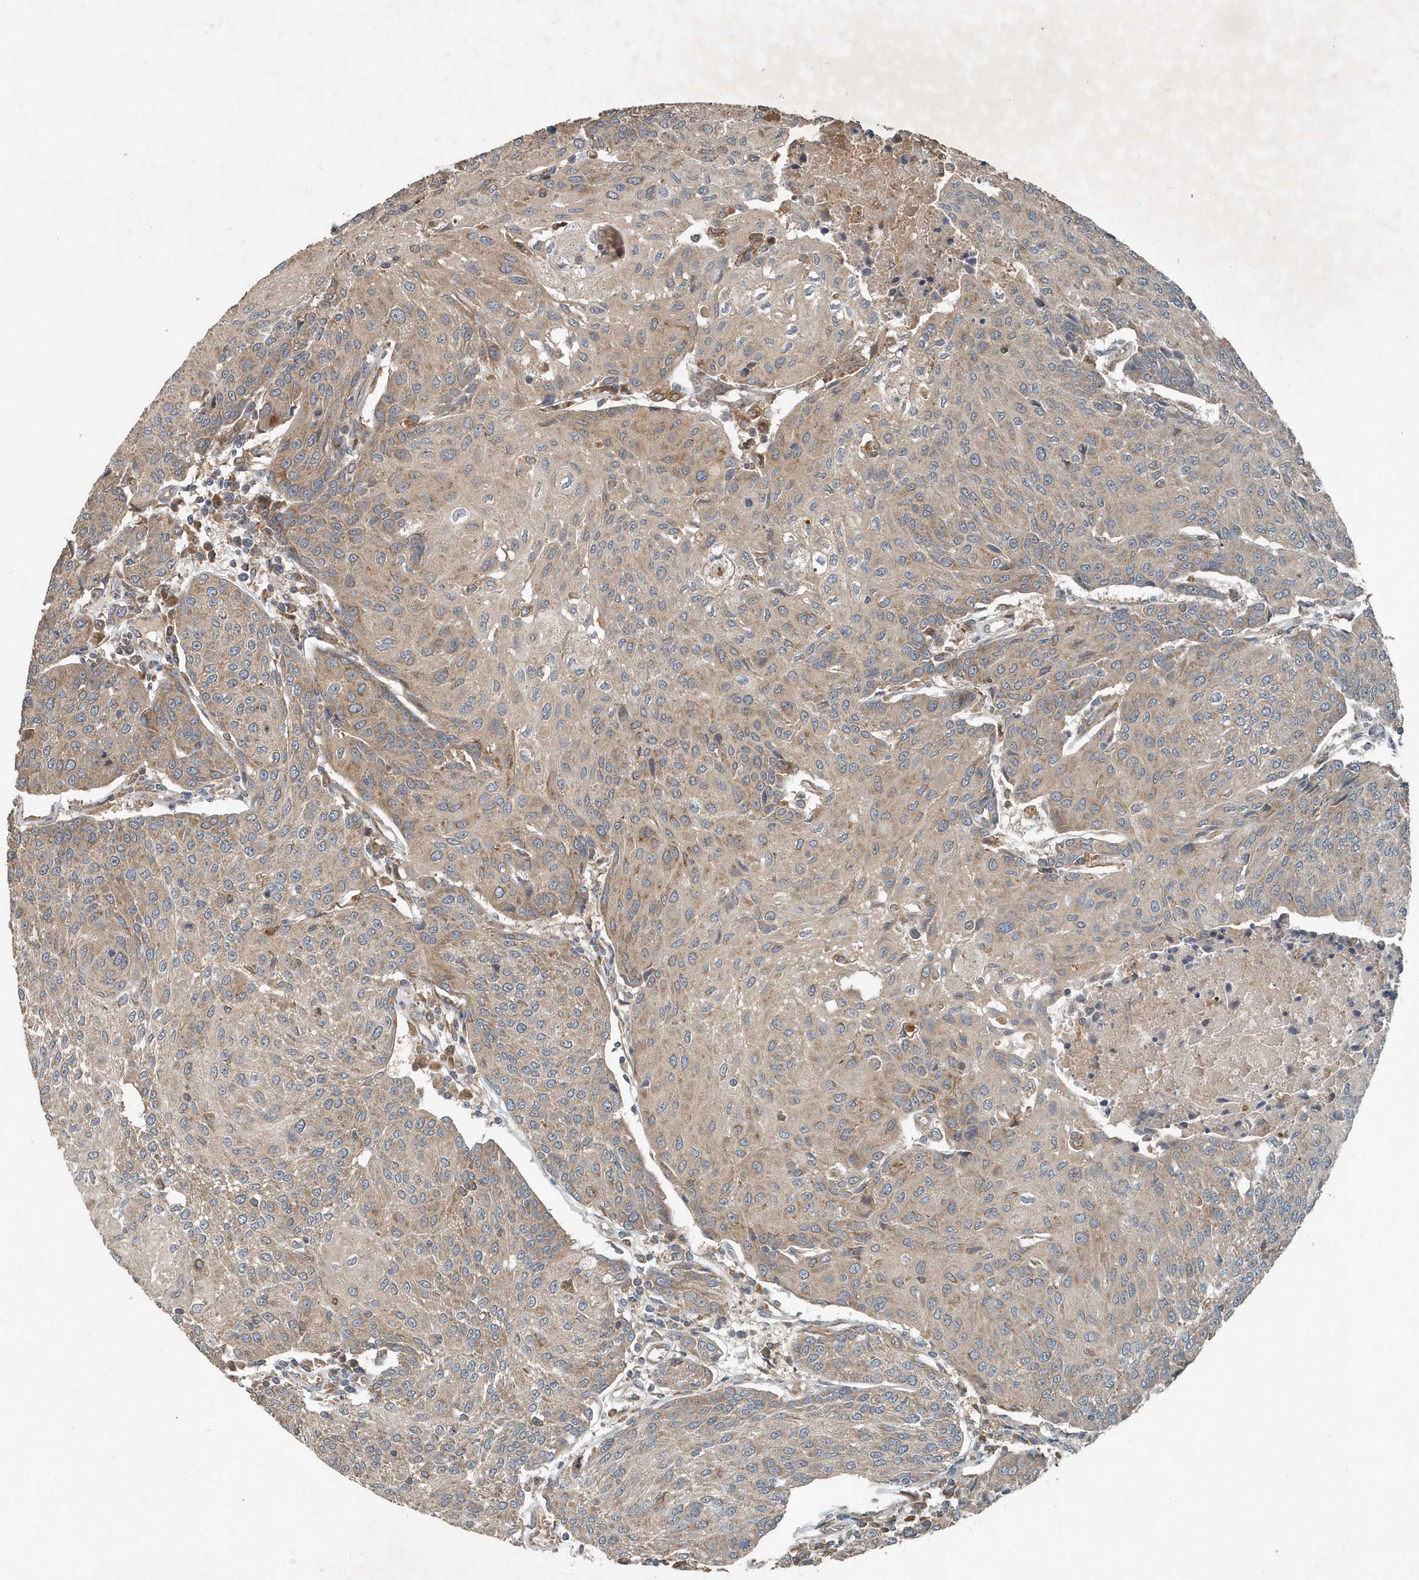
{"staining": {"intensity": "weak", "quantity": ">75%", "location": "cytoplasmic/membranous"}, "tissue": "urothelial cancer", "cell_type": "Tumor cells", "image_type": "cancer", "snomed": [{"axis": "morphology", "description": "Urothelial carcinoma, High grade"}, {"axis": "topography", "description": "Urinary bladder"}], "caption": "A high-resolution image shows IHC staining of urothelial cancer, which exhibits weak cytoplasmic/membranous staining in about >75% of tumor cells.", "gene": "SCFD2", "patient": {"sex": "female", "age": 85}}